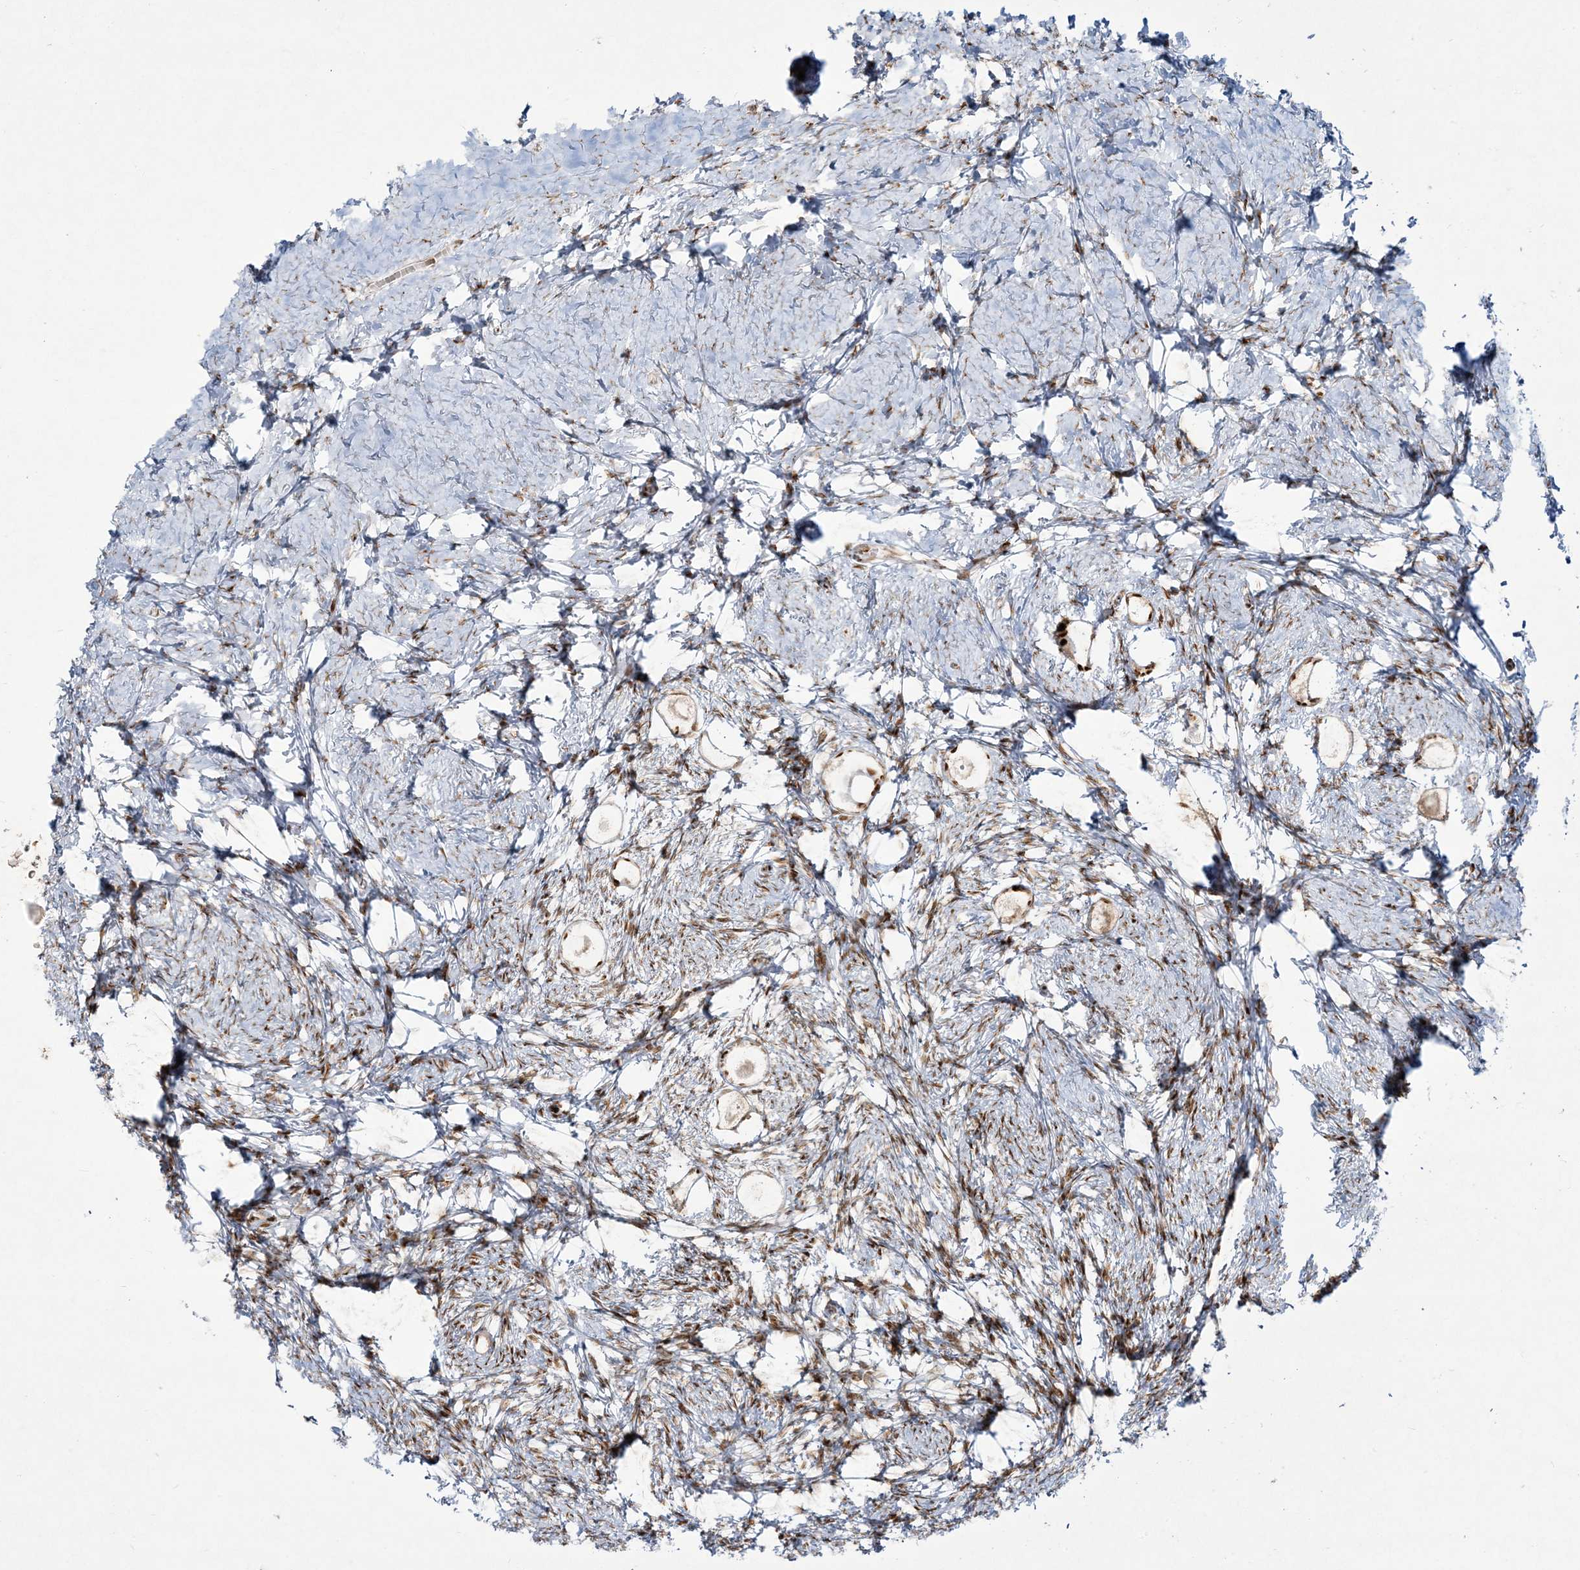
{"staining": {"intensity": "strong", "quantity": "<25%", "location": "nuclear"}, "tissue": "ovary", "cell_type": "Follicle cells", "image_type": "normal", "snomed": [{"axis": "morphology", "description": "Normal tissue, NOS"}, {"axis": "topography", "description": "Ovary"}], "caption": "A brown stain labels strong nuclear positivity of a protein in follicle cells of unremarkable ovary.", "gene": "RBM10", "patient": {"sex": "female", "age": 27}}